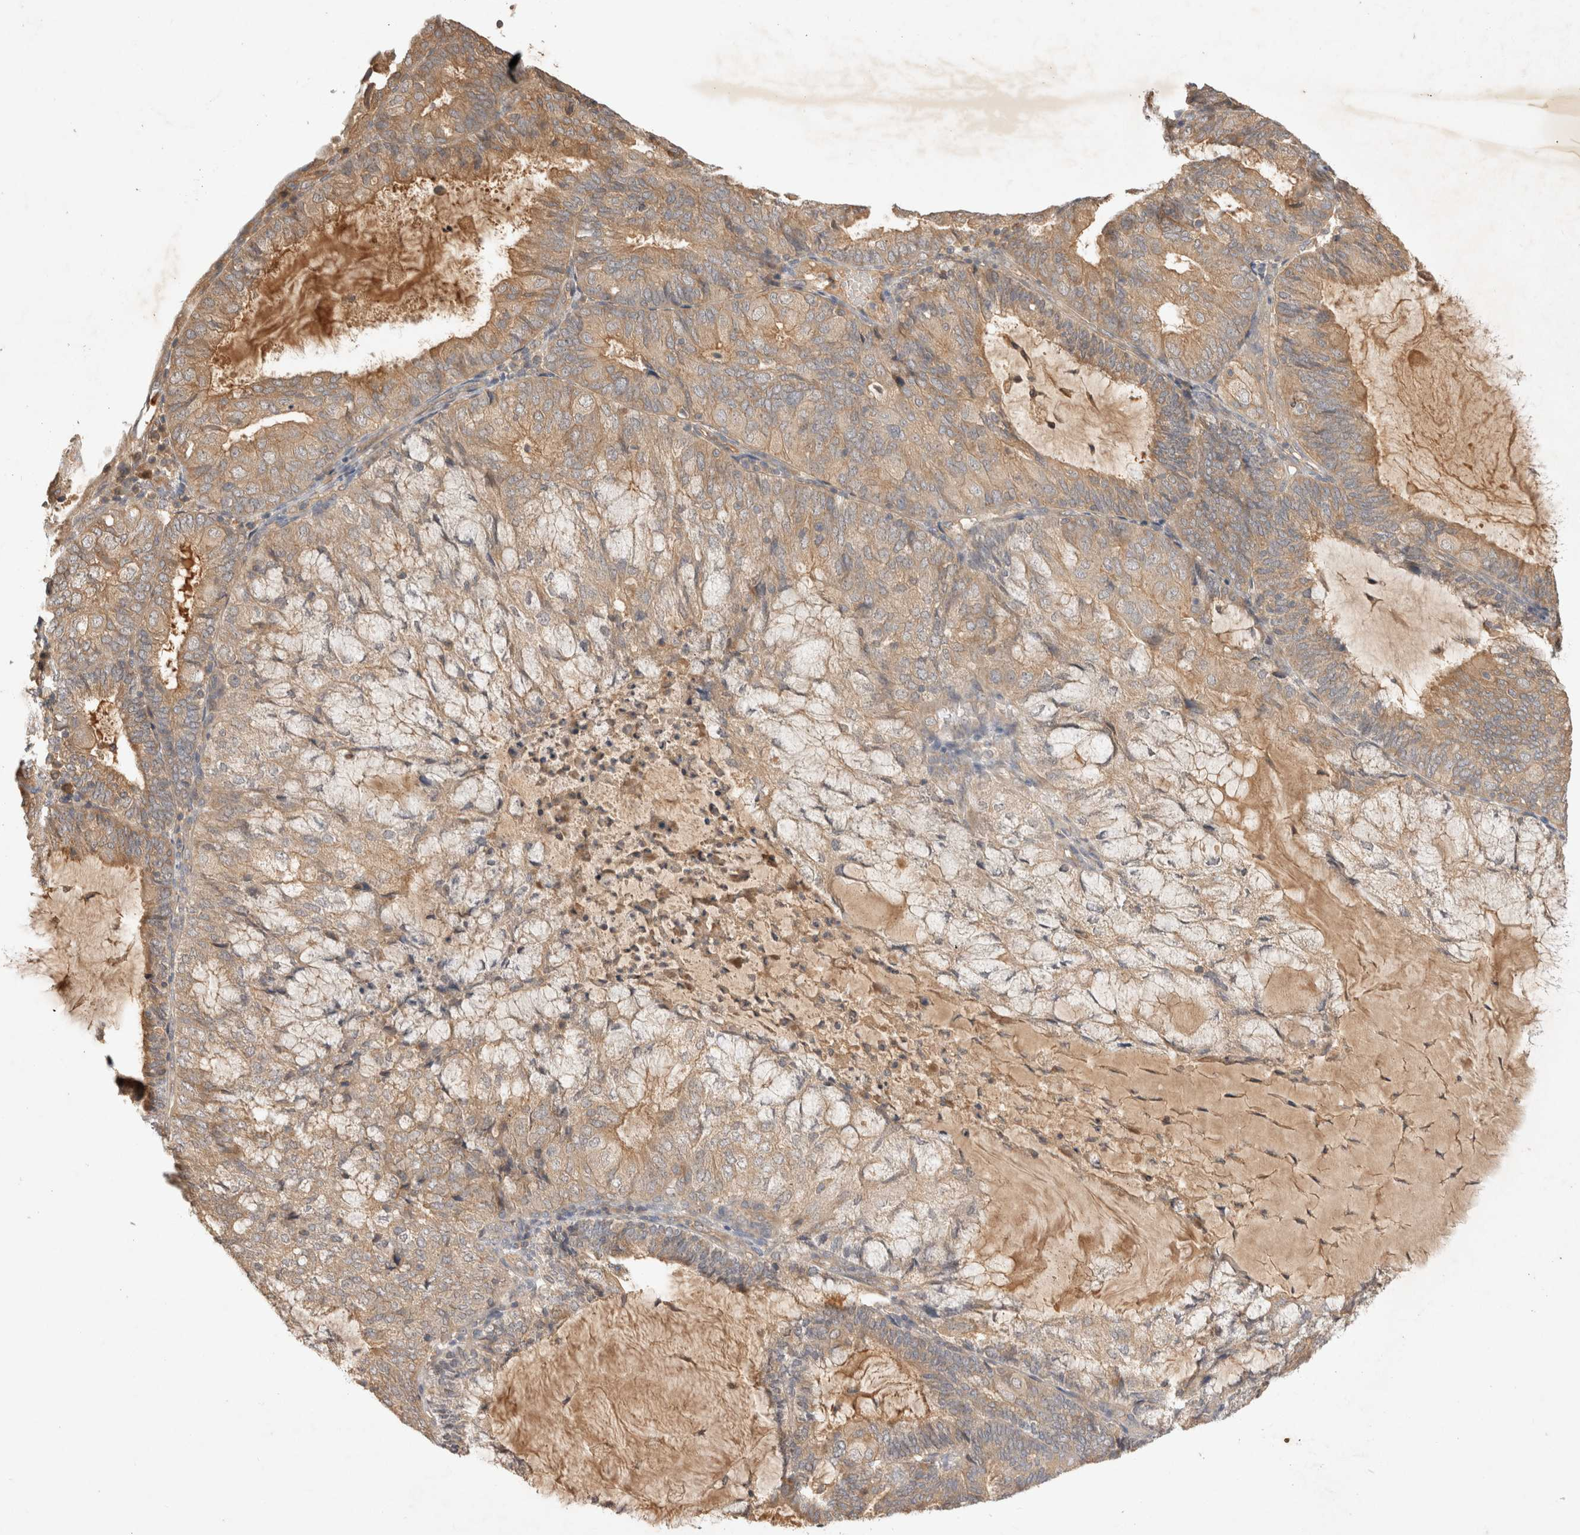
{"staining": {"intensity": "moderate", "quantity": ">75%", "location": "cytoplasmic/membranous"}, "tissue": "endometrial cancer", "cell_type": "Tumor cells", "image_type": "cancer", "snomed": [{"axis": "morphology", "description": "Adenocarcinoma, NOS"}, {"axis": "topography", "description": "Endometrium"}], "caption": "The histopathology image demonstrates immunohistochemical staining of adenocarcinoma (endometrial). There is moderate cytoplasmic/membranous positivity is present in about >75% of tumor cells.", "gene": "YES1", "patient": {"sex": "female", "age": 81}}